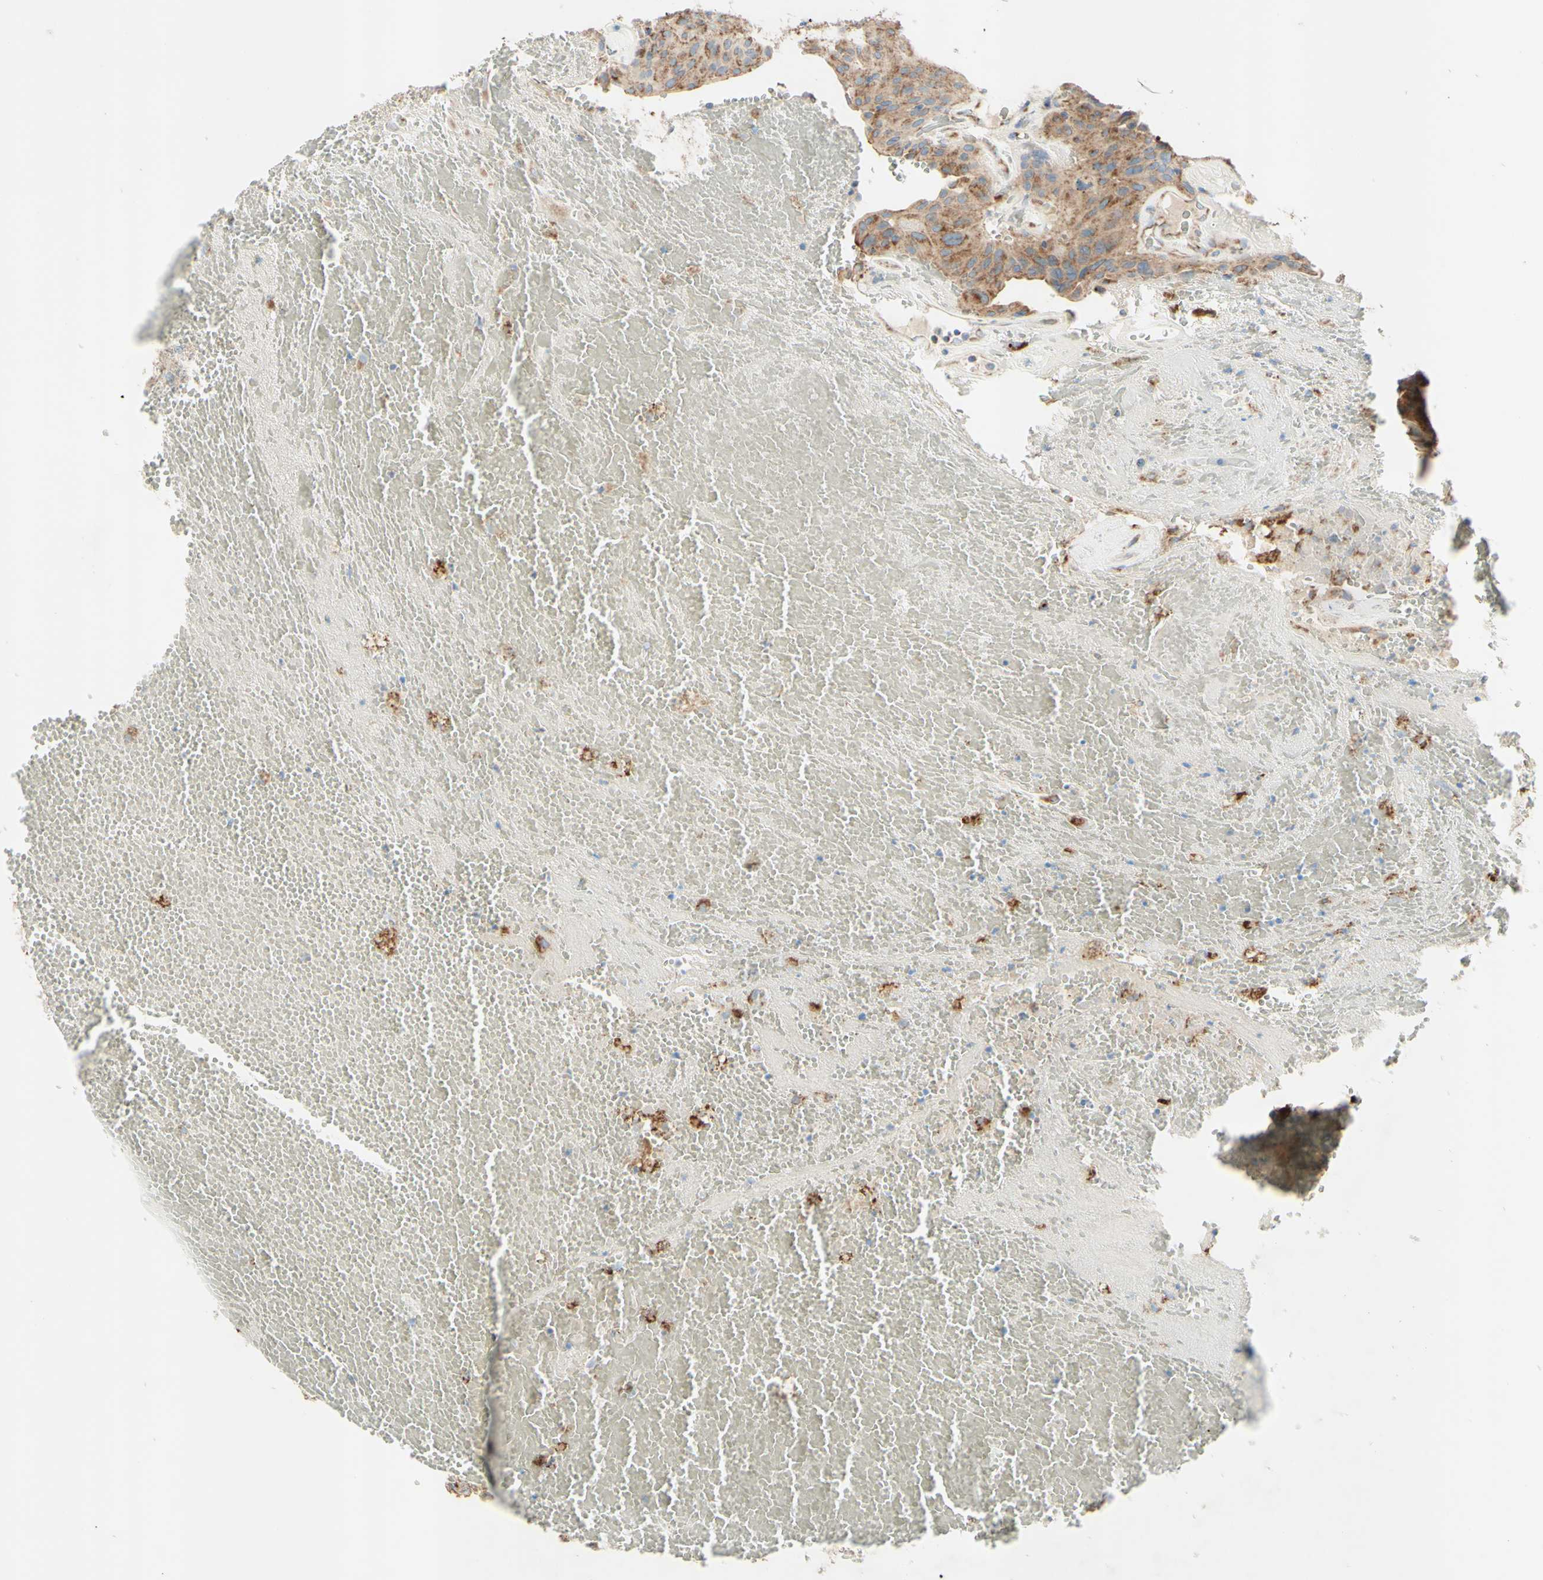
{"staining": {"intensity": "moderate", "quantity": ">75%", "location": "cytoplasmic/membranous"}, "tissue": "urothelial cancer", "cell_type": "Tumor cells", "image_type": "cancer", "snomed": [{"axis": "morphology", "description": "Urothelial carcinoma, High grade"}, {"axis": "topography", "description": "Urinary bladder"}], "caption": "The micrograph demonstrates immunohistochemical staining of high-grade urothelial carcinoma. There is moderate cytoplasmic/membranous expression is identified in approximately >75% of tumor cells.", "gene": "ARMC10", "patient": {"sex": "male", "age": 66}}